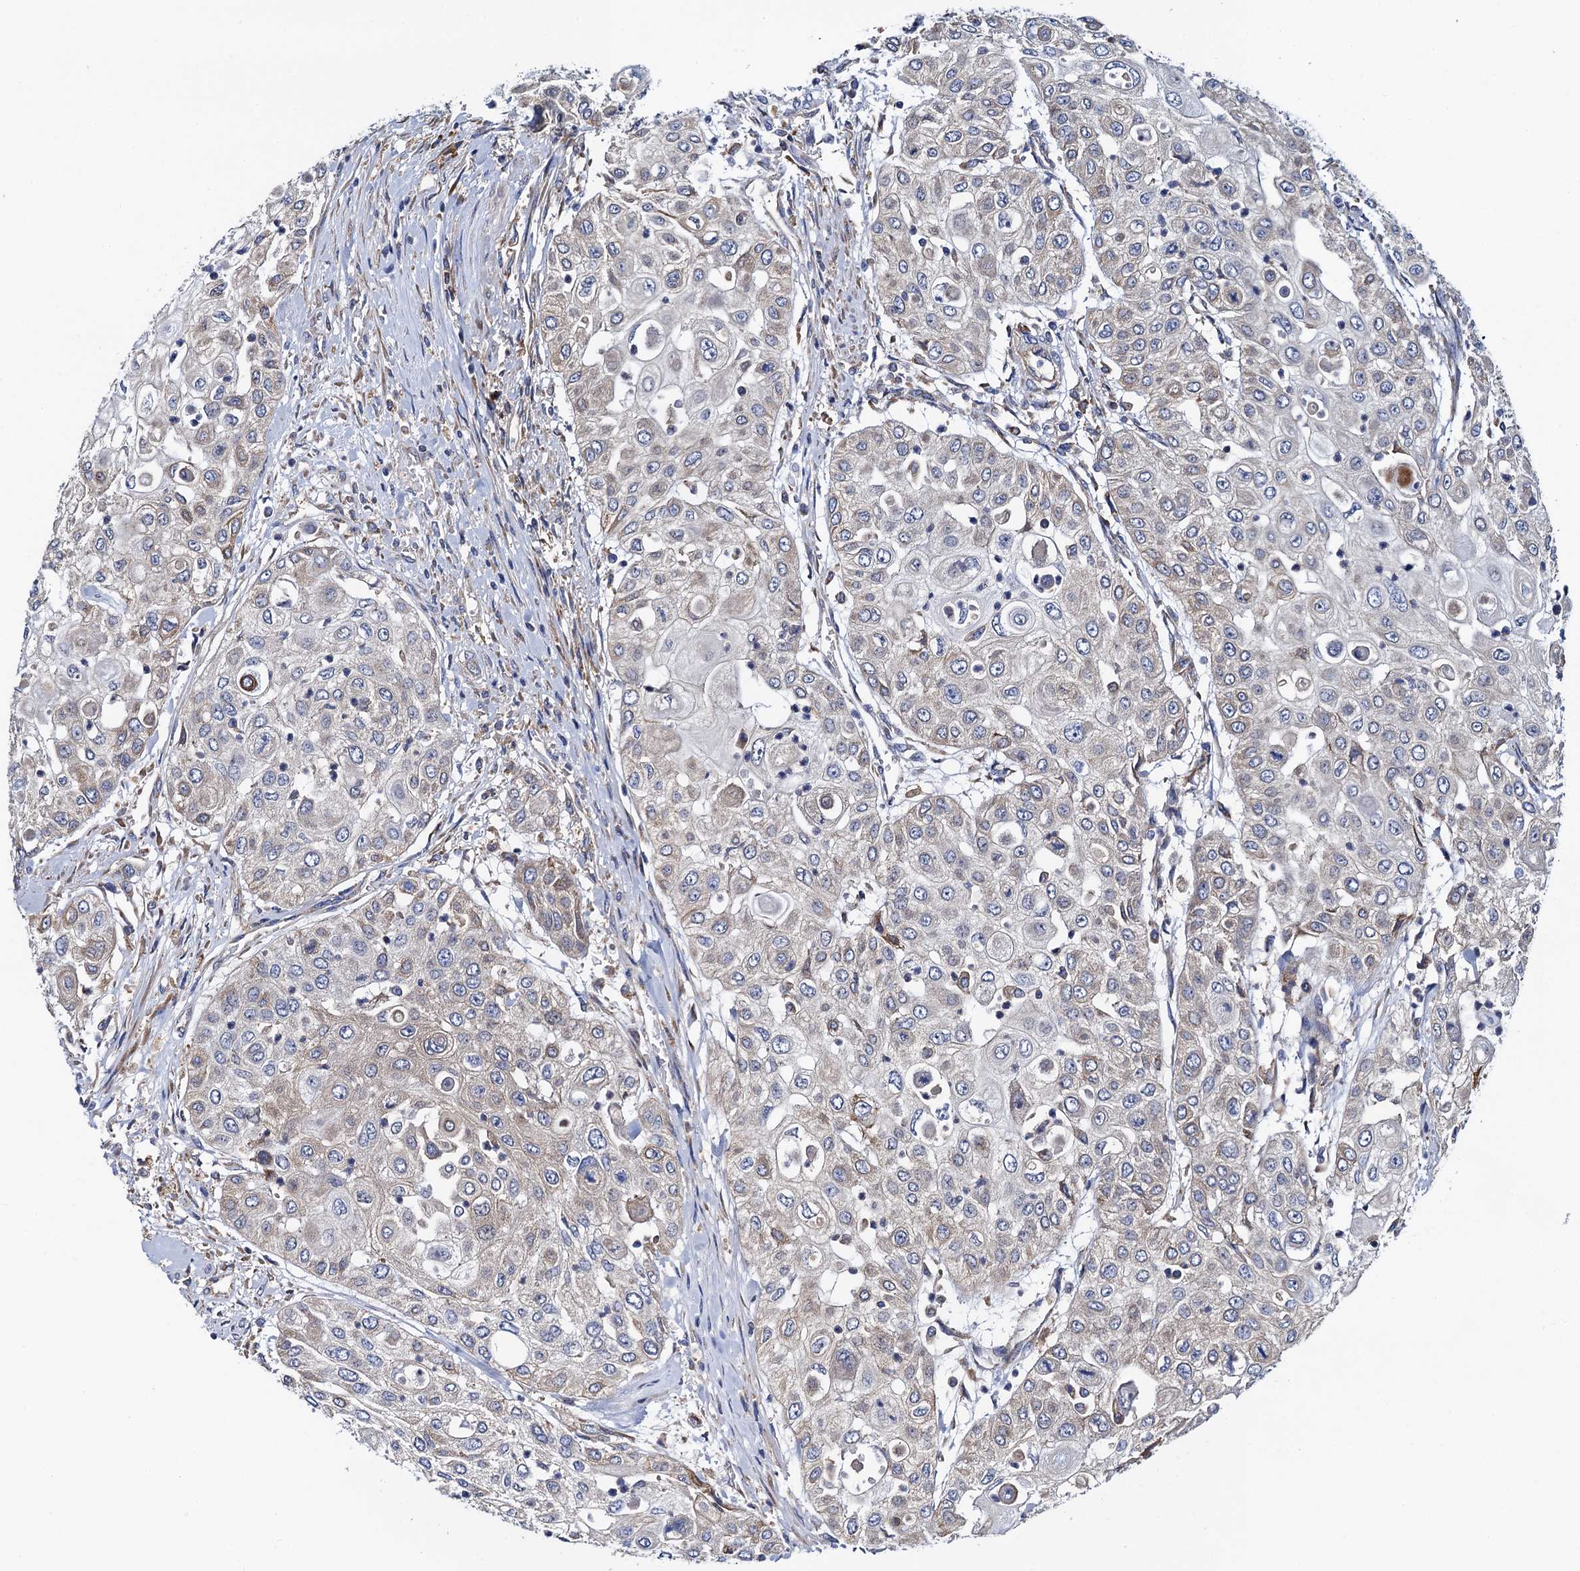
{"staining": {"intensity": "weak", "quantity": "<25%", "location": "cytoplasmic/membranous"}, "tissue": "urothelial cancer", "cell_type": "Tumor cells", "image_type": "cancer", "snomed": [{"axis": "morphology", "description": "Urothelial carcinoma, High grade"}, {"axis": "topography", "description": "Urinary bladder"}], "caption": "Immunohistochemical staining of urothelial cancer reveals no significant staining in tumor cells.", "gene": "PGLS", "patient": {"sex": "female", "age": 79}}